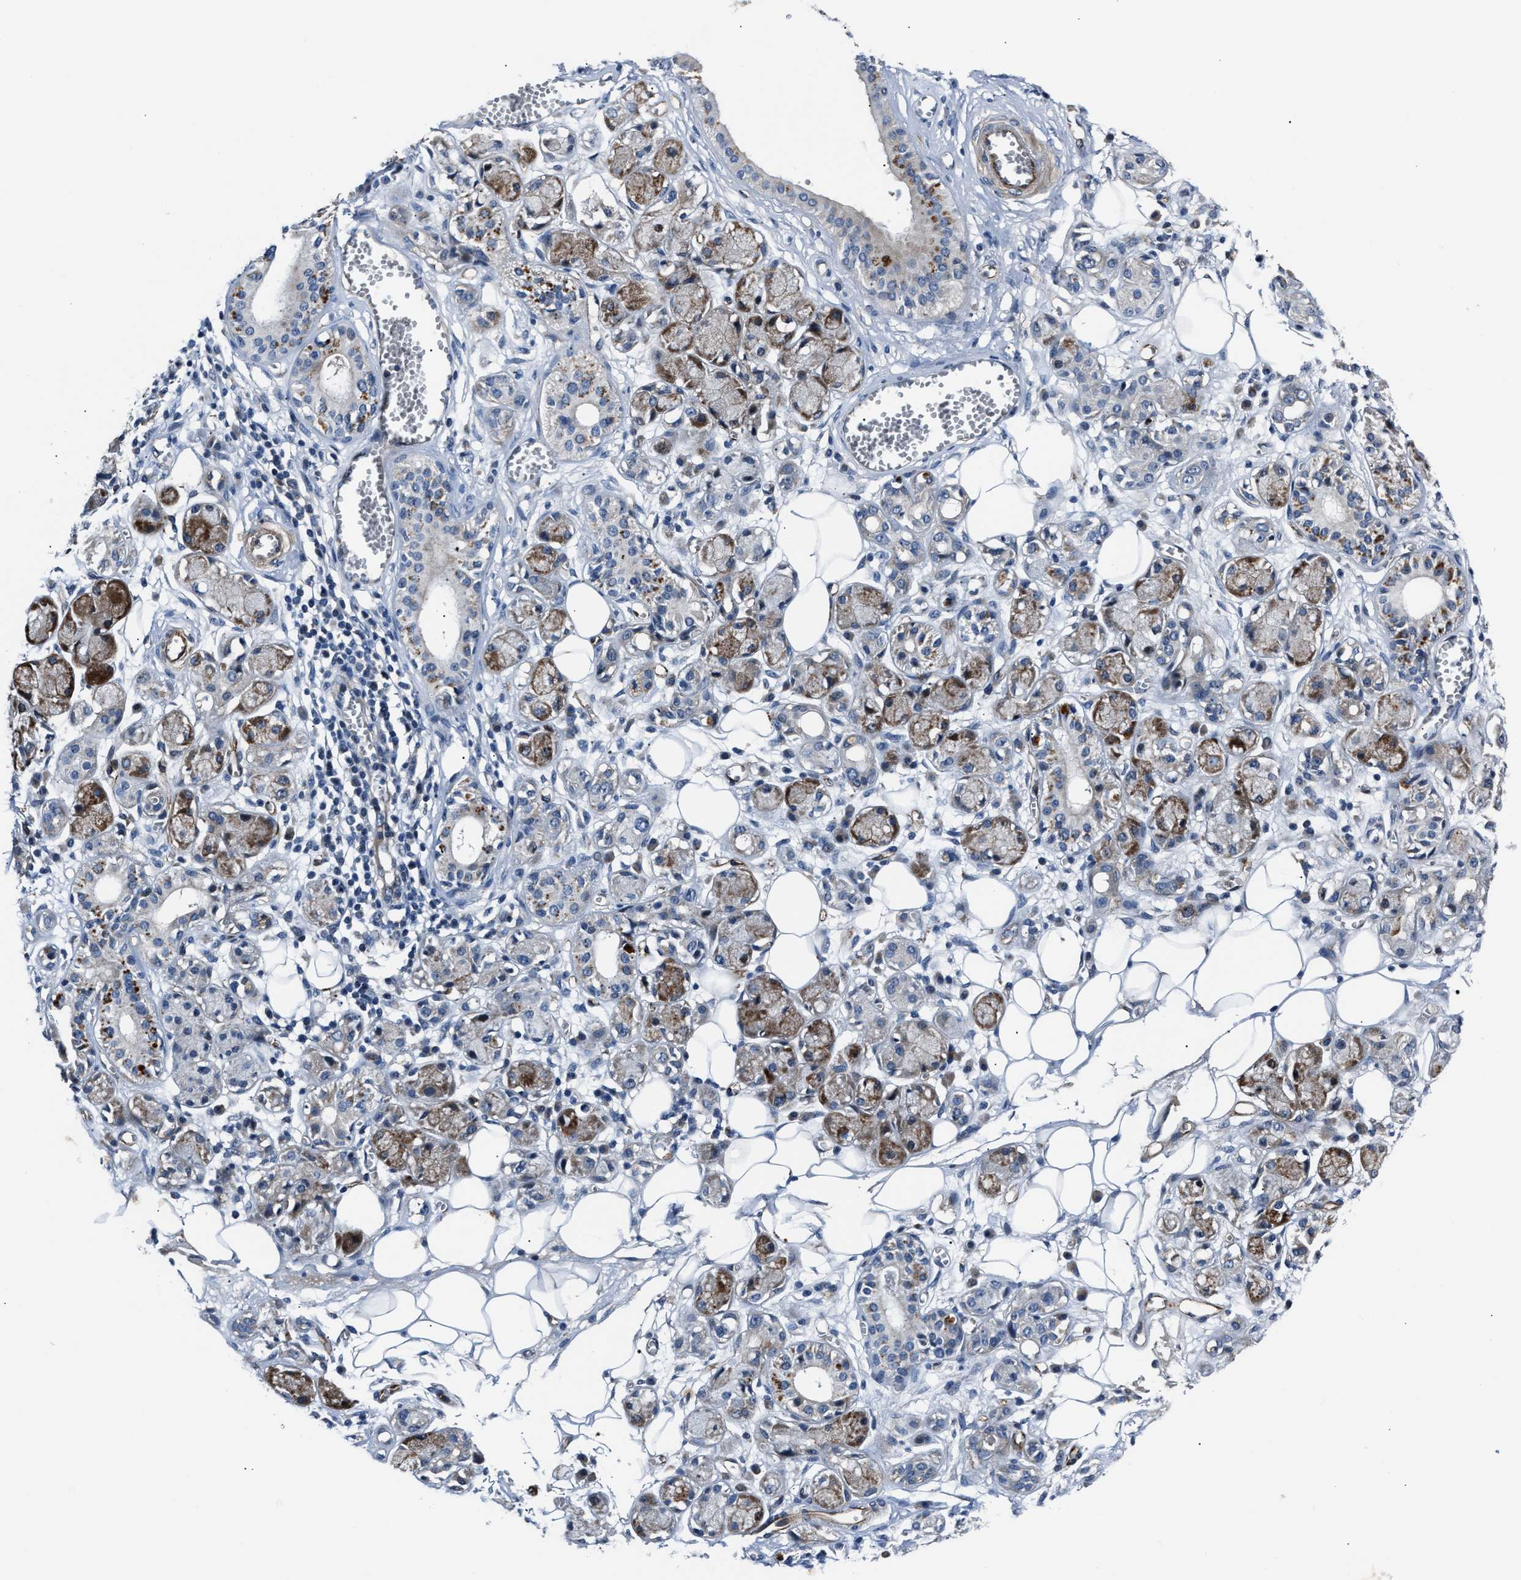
{"staining": {"intensity": "weak", "quantity": "25%-75%", "location": "cytoplasmic/membranous"}, "tissue": "adipose tissue", "cell_type": "Adipocytes", "image_type": "normal", "snomed": [{"axis": "morphology", "description": "Normal tissue, NOS"}, {"axis": "morphology", "description": "Inflammation, NOS"}, {"axis": "topography", "description": "Salivary gland"}, {"axis": "topography", "description": "Peripheral nerve tissue"}], "caption": "Adipocytes reveal low levels of weak cytoplasmic/membranous staining in approximately 25%-75% of cells in unremarkable human adipose tissue. (DAB (3,3'-diaminobenzidine) IHC, brown staining for protein, blue staining for nuclei).", "gene": "MPDZ", "patient": {"sex": "female", "age": 75}}